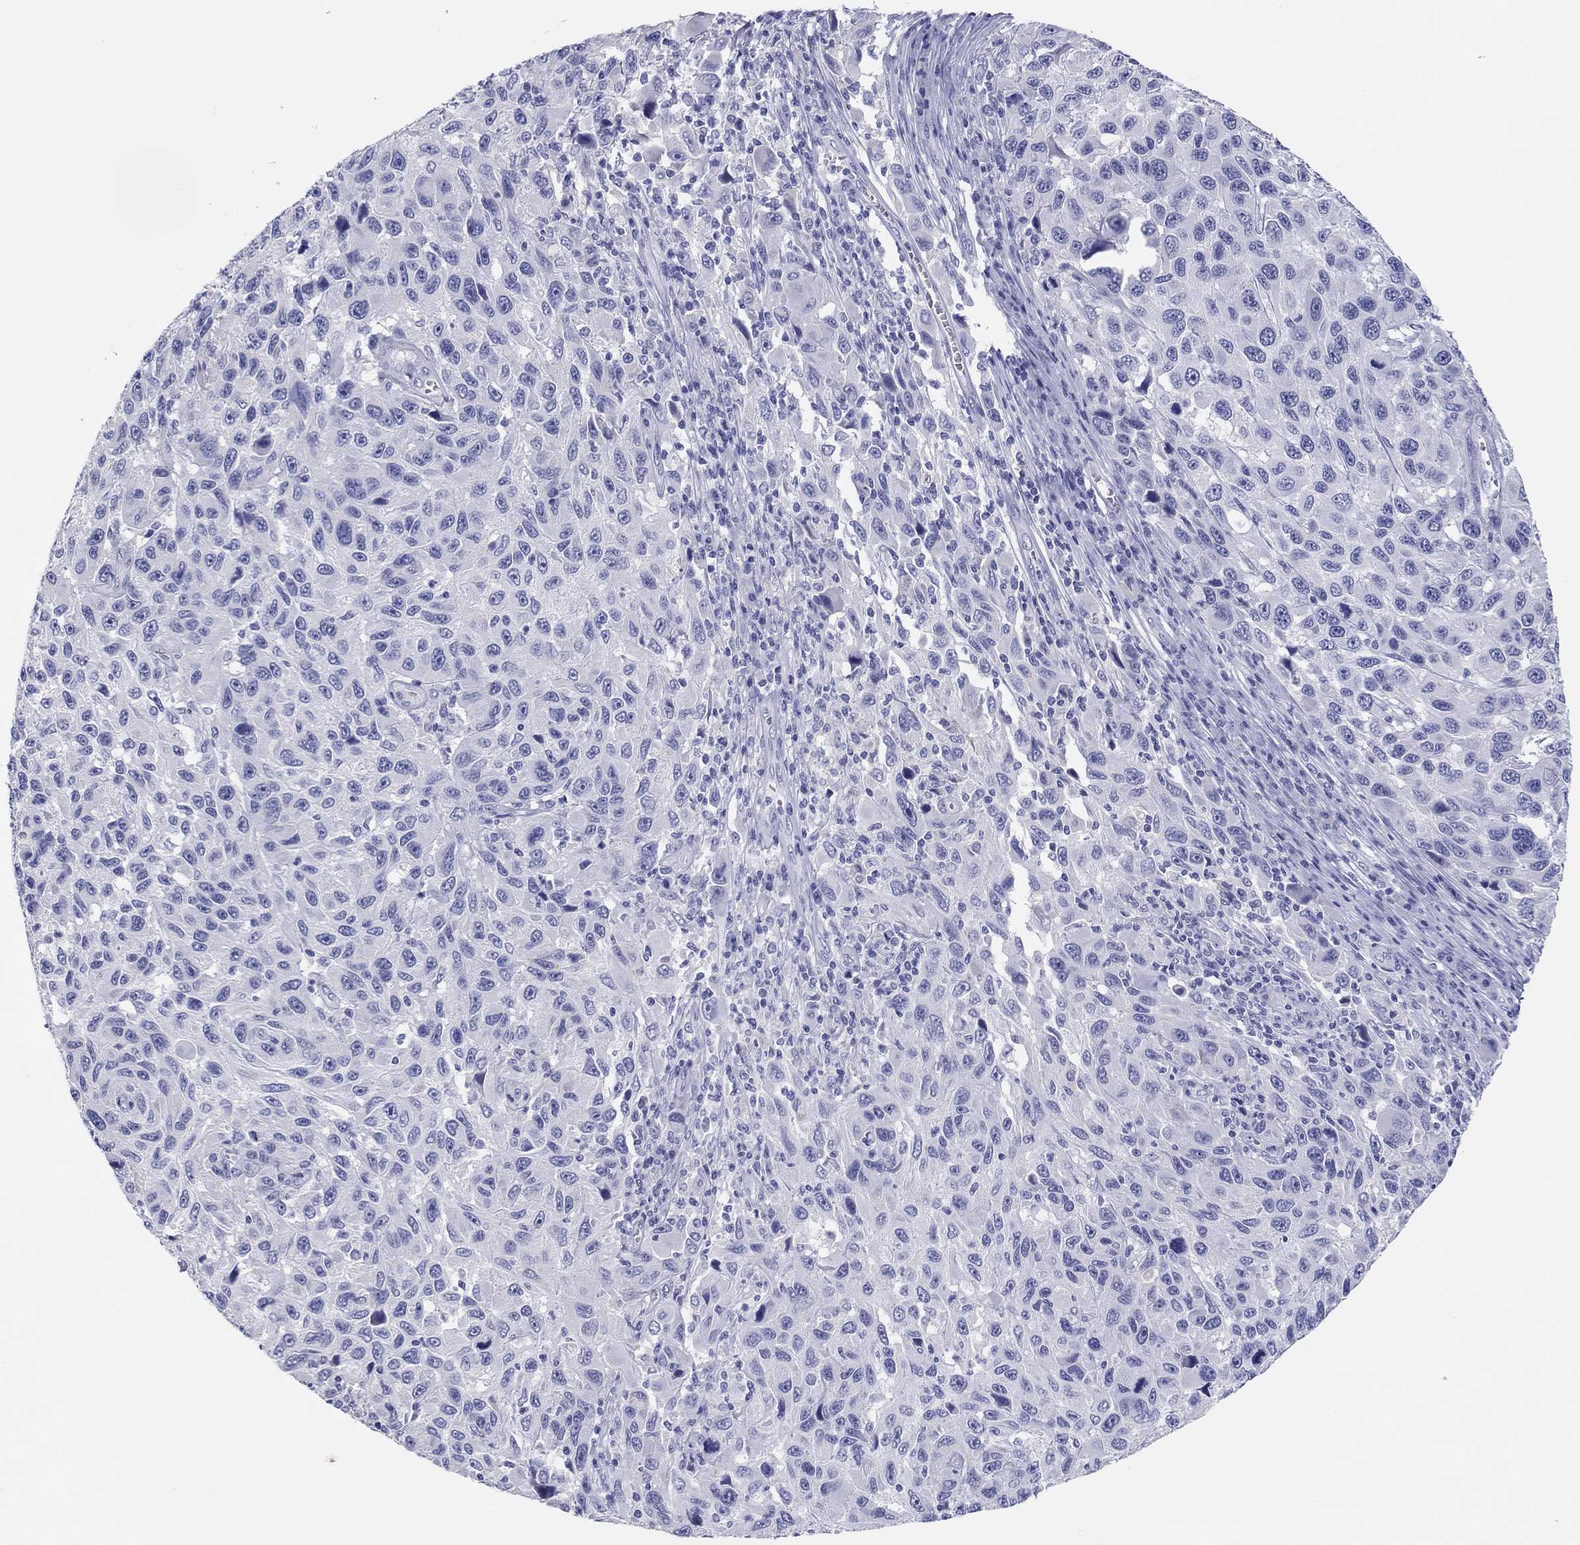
{"staining": {"intensity": "negative", "quantity": "none", "location": "none"}, "tissue": "melanoma", "cell_type": "Tumor cells", "image_type": "cancer", "snomed": [{"axis": "morphology", "description": "Malignant melanoma, NOS"}, {"axis": "topography", "description": "Skin"}], "caption": "This is an immunohistochemistry (IHC) image of melanoma. There is no positivity in tumor cells.", "gene": "ERICH3", "patient": {"sex": "male", "age": 53}}